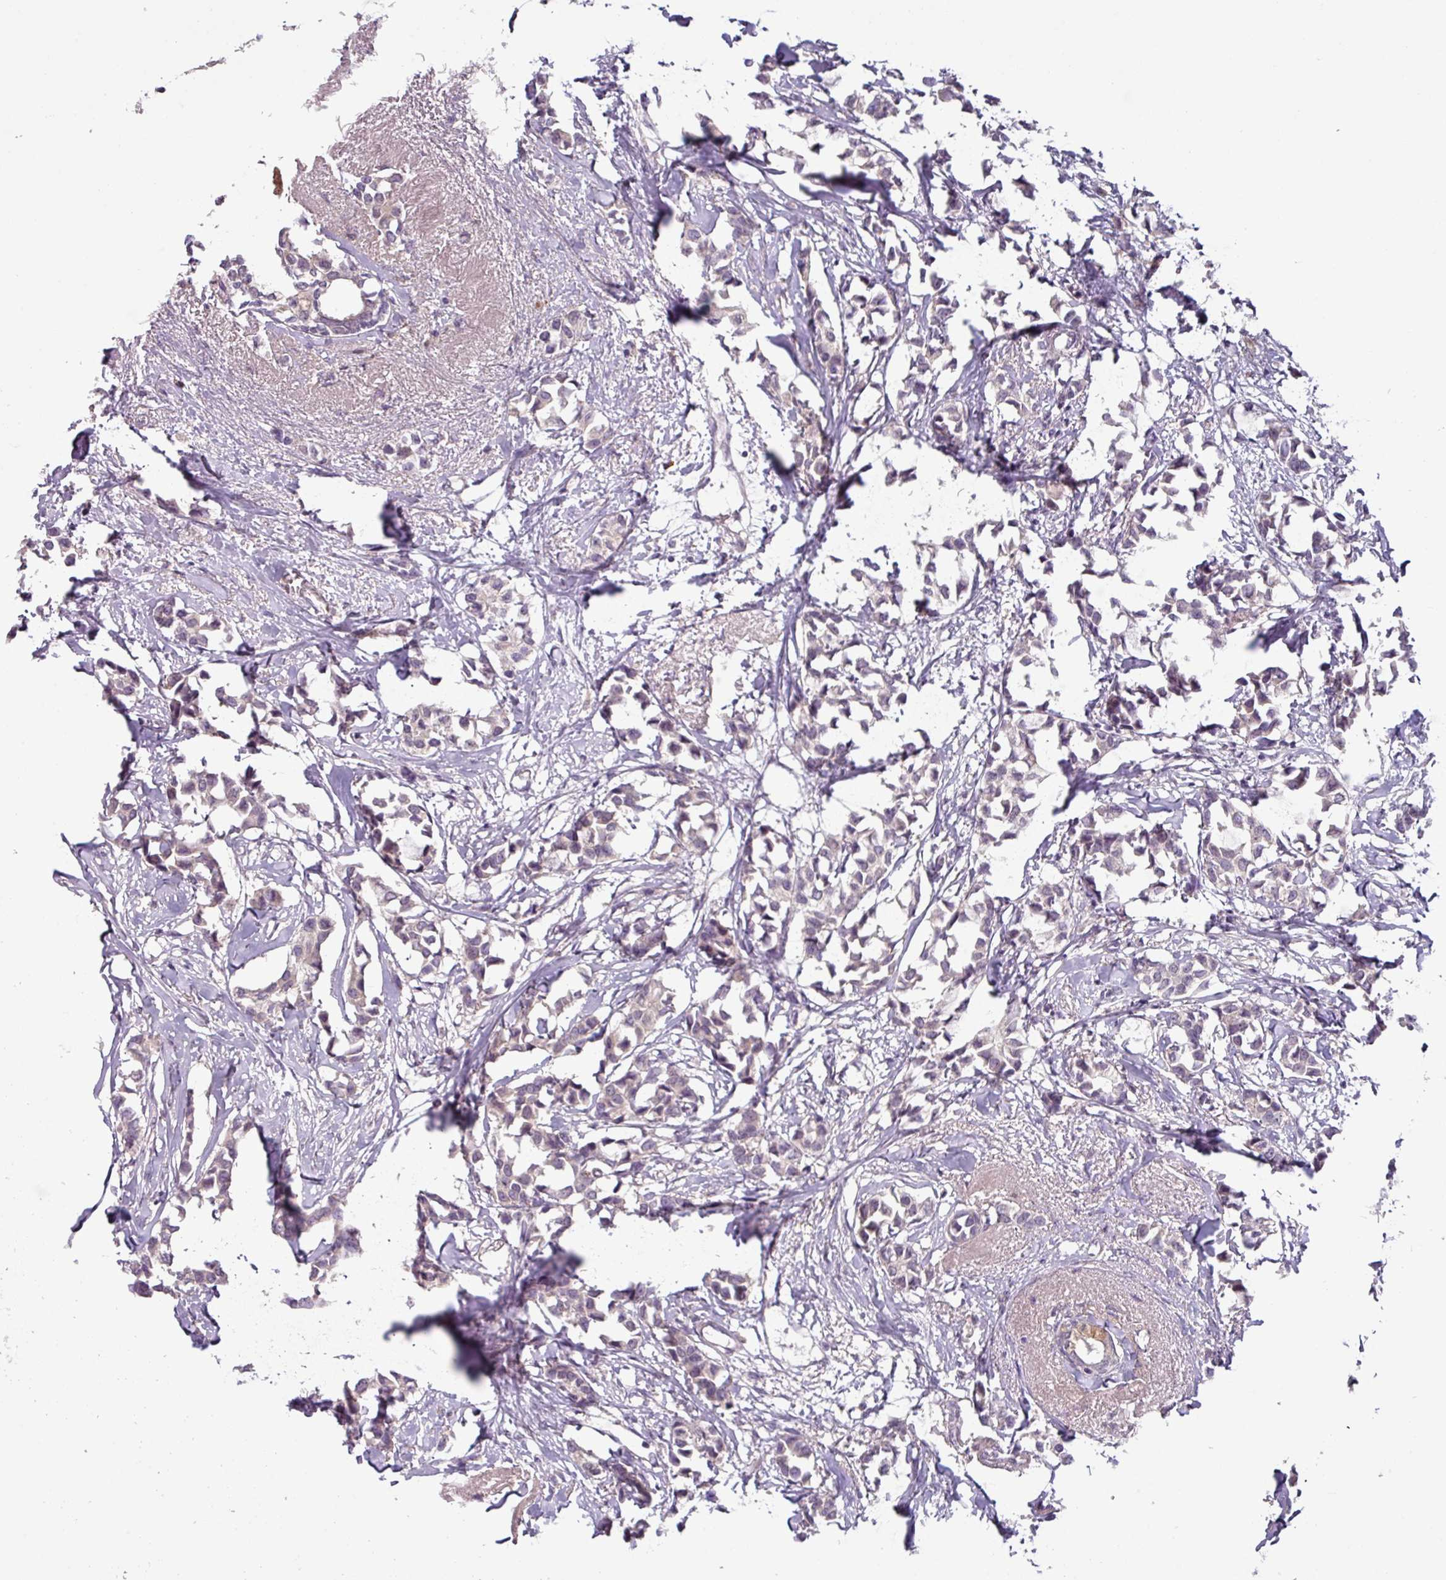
{"staining": {"intensity": "weak", "quantity": "<25%", "location": "cytoplasmic/membranous"}, "tissue": "breast cancer", "cell_type": "Tumor cells", "image_type": "cancer", "snomed": [{"axis": "morphology", "description": "Duct carcinoma"}, {"axis": "topography", "description": "Breast"}], "caption": "Micrograph shows no protein positivity in tumor cells of breast cancer (infiltrating ductal carcinoma) tissue. The staining is performed using DAB brown chromogen with nuclei counter-stained in using hematoxylin.", "gene": "SLC5A10", "patient": {"sex": "female", "age": 73}}